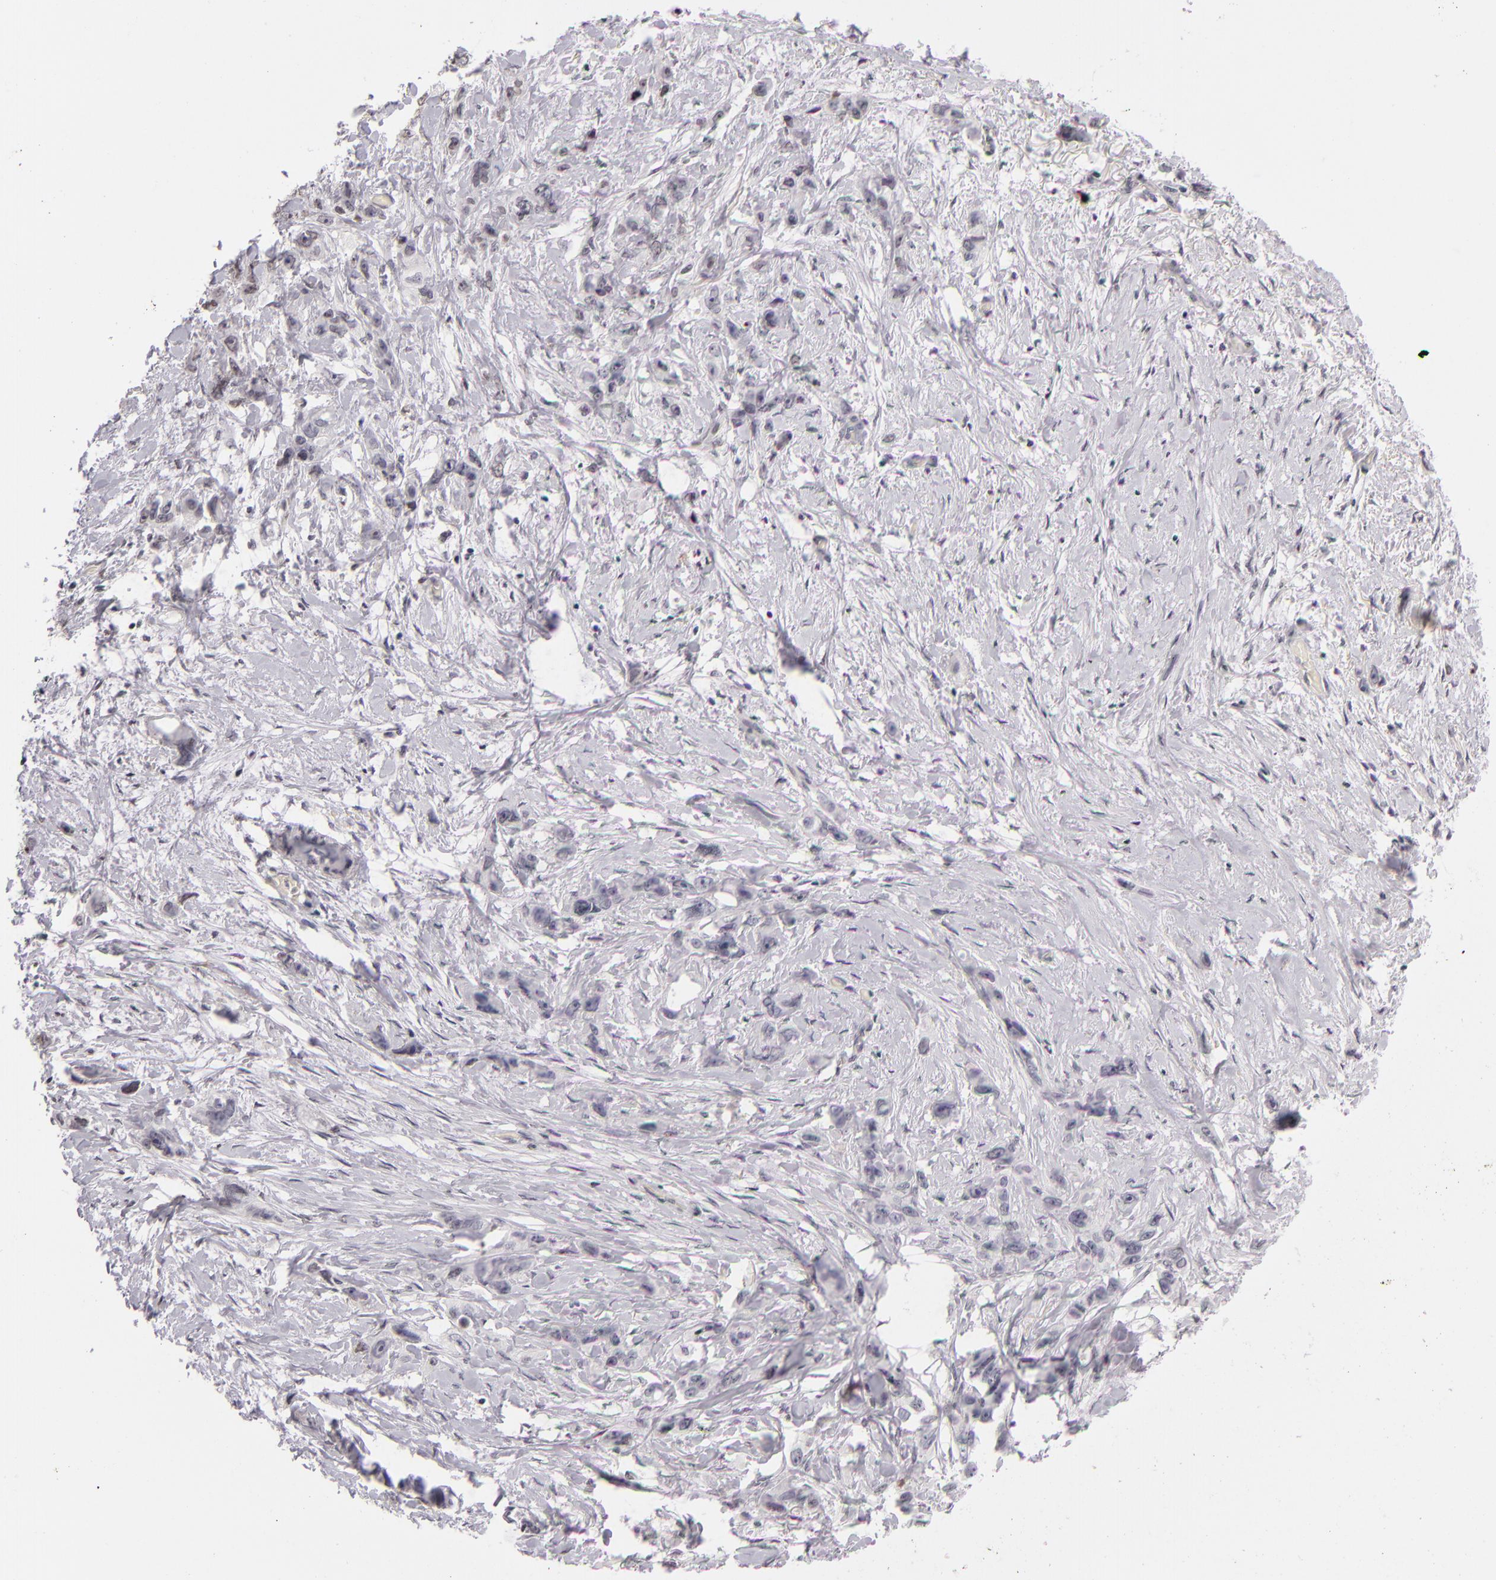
{"staining": {"intensity": "negative", "quantity": "none", "location": "none"}, "tissue": "stomach cancer", "cell_type": "Tumor cells", "image_type": "cancer", "snomed": [{"axis": "morphology", "description": "Adenocarcinoma, NOS"}, {"axis": "topography", "description": "Stomach, upper"}], "caption": "Tumor cells are negative for protein expression in human stomach cancer (adenocarcinoma). (DAB immunohistochemistry (IHC) with hematoxylin counter stain).", "gene": "CD40", "patient": {"sex": "male", "age": 47}}